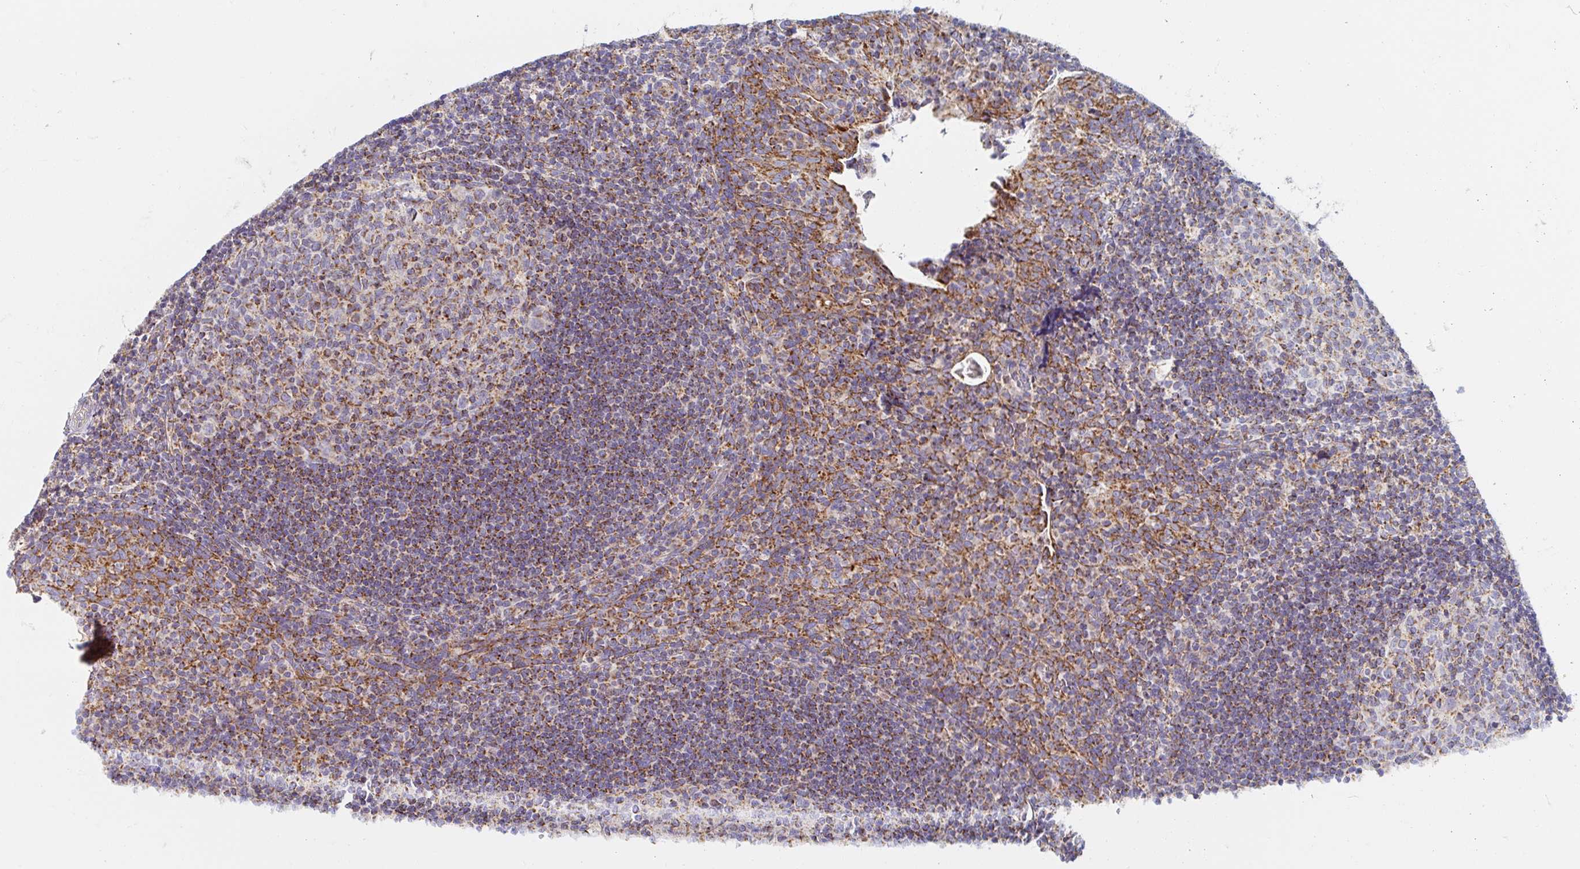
{"staining": {"intensity": "moderate", "quantity": "25%-75%", "location": "cytoplasmic/membranous"}, "tissue": "tonsil", "cell_type": "Germinal center cells", "image_type": "normal", "snomed": [{"axis": "morphology", "description": "Normal tissue, NOS"}, {"axis": "topography", "description": "Tonsil"}], "caption": "Immunohistochemistry (IHC) (DAB) staining of normal tonsil reveals moderate cytoplasmic/membranous protein staining in approximately 25%-75% of germinal center cells. Immunohistochemistry stains the protein of interest in brown and the nuclei are stained blue.", "gene": "MAVS", "patient": {"sex": "male", "age": 17}}